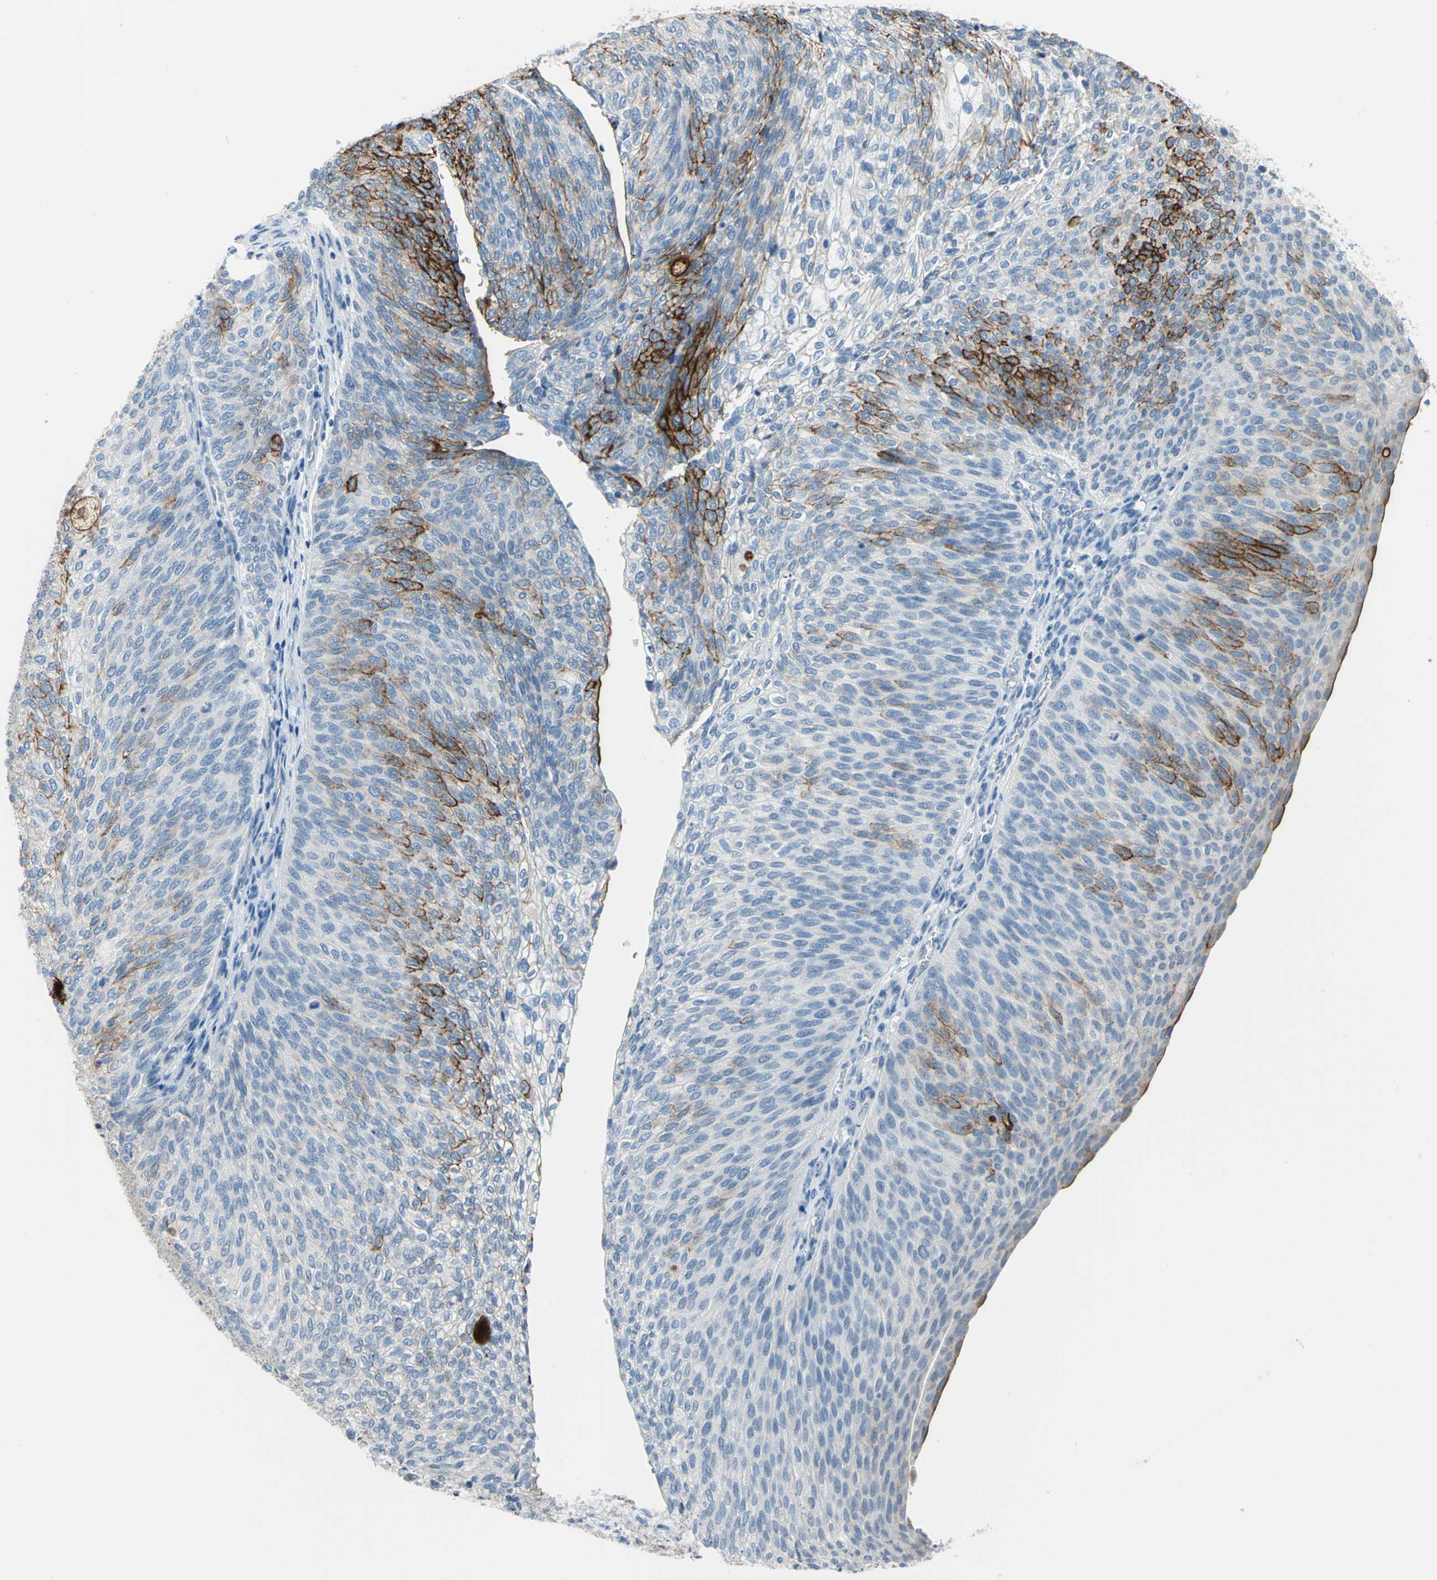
{"staining": {"intensity": "strong", "quantity": "25%-75%", "location": "cytoplasmic/membranous"}, "tissue": "urothelial cancer", "cell_type": "Tumor cells", "image_type": "cancer", "snomed": [{"axis": "morphology", "description": "Urothelial carcinoma, Low grade"}, {"axis": "topography", "description": "Urinary bladder"}], "caption": "A high amount of strong cytoplasmic/membranous positivity is present in approximately 25%-75% of tumor cells in urothelial cancer tissue.", "gene": "MUC4", "patient": {"sex": "female", "age": 79}}